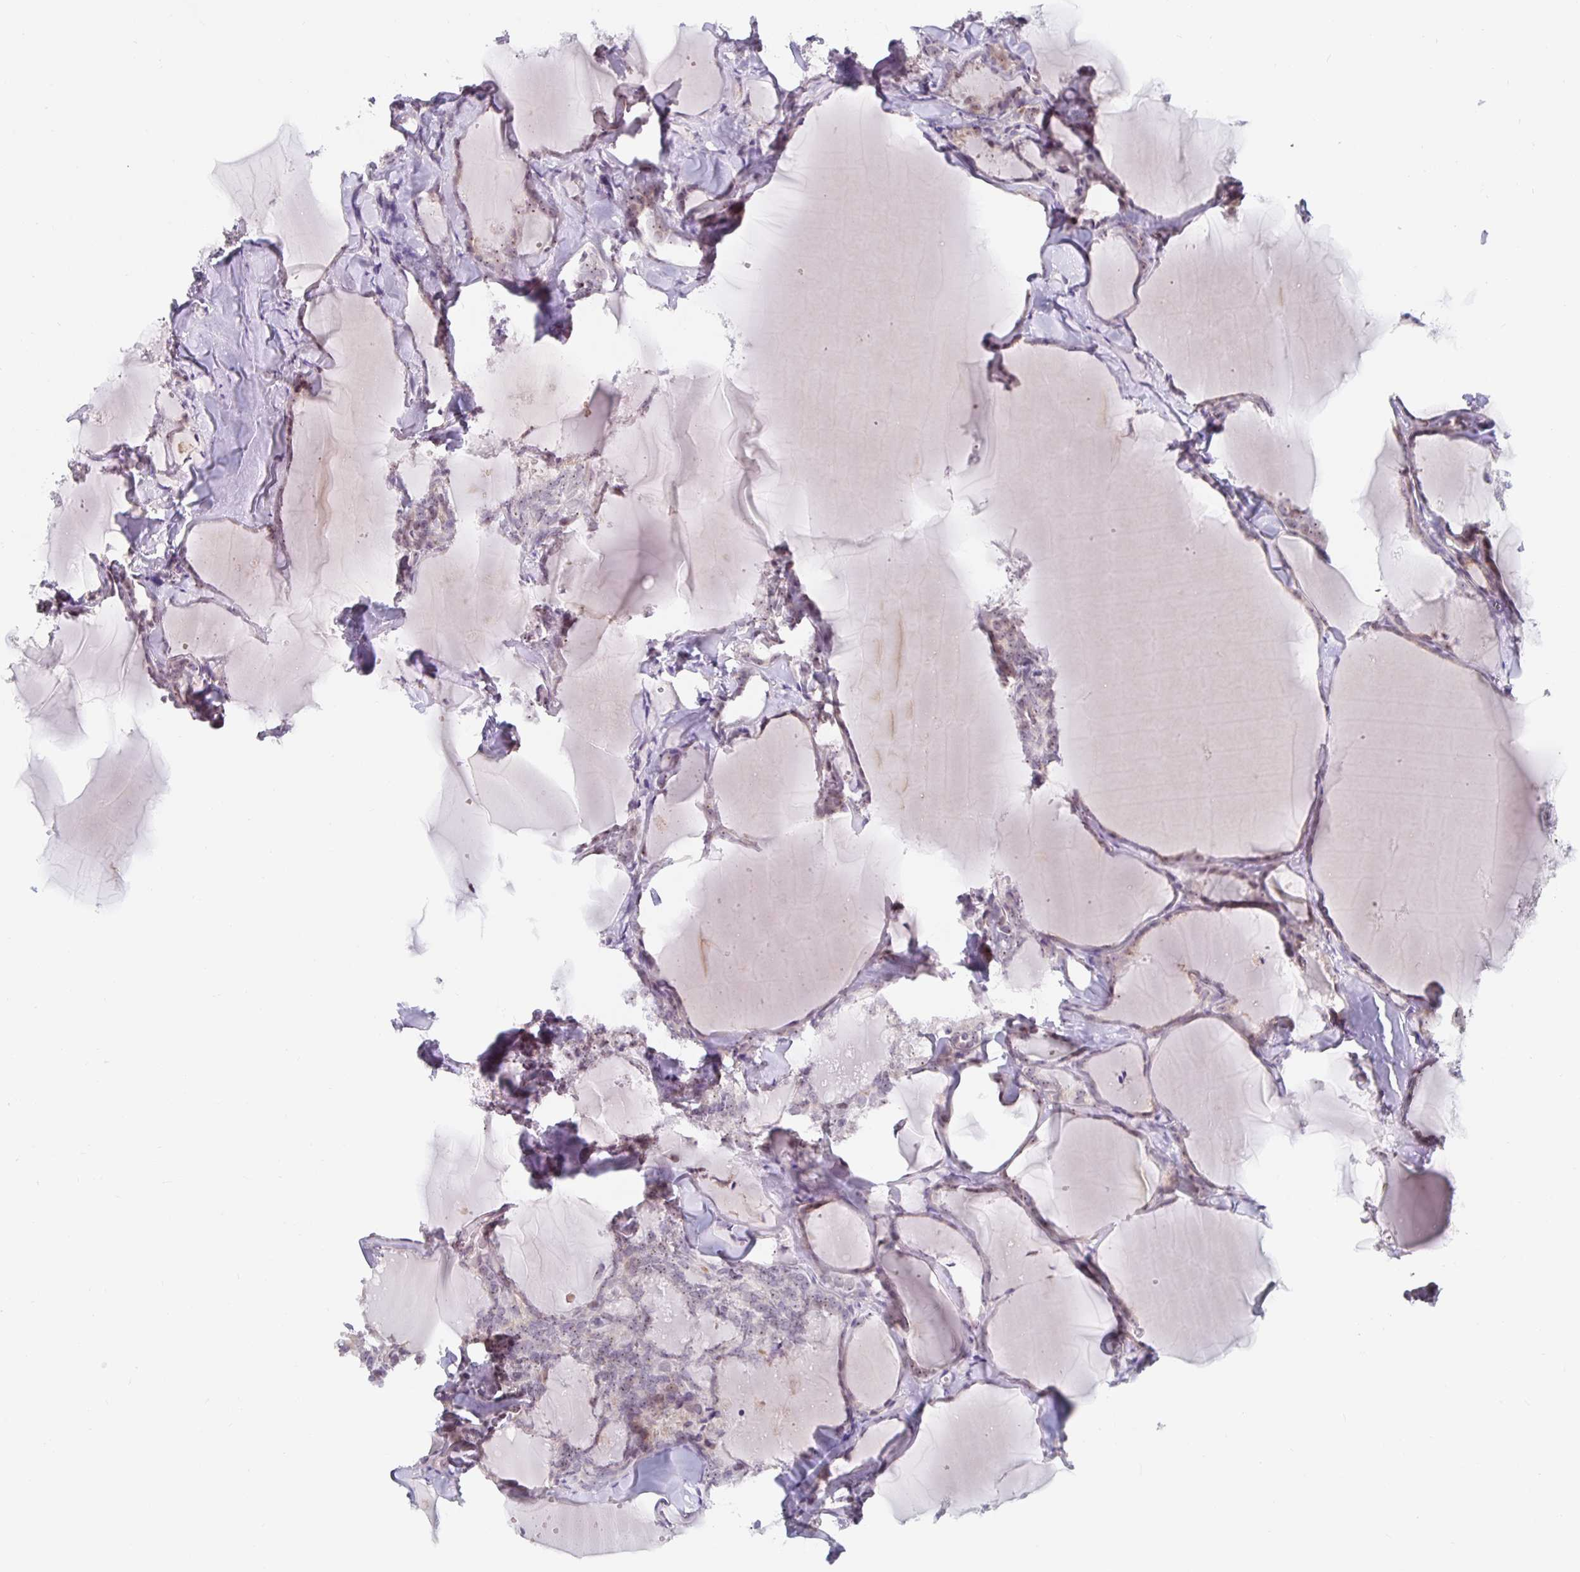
{"staining": {"intensity": "weak", "quantity": "25%-75%", "location": "nuclear"}, "tissue": "thyroid cancer", "cell_type": "Tumor cells", "image_type": "cancer", "snomed": [{"axis": "morphology", "description": "Papillary adenocarcinoma, NOS"}, {"axis": "topography", "description": "Thyroid gland"}], "caption": "Protein staining of thyroid papillary adenocarcinoma tissue demonstrates weak nuclear staining in approximately 25%-75% of tumor cells.", "gene": "NUP85", "patient": {"sex": "male", "age": 30}}